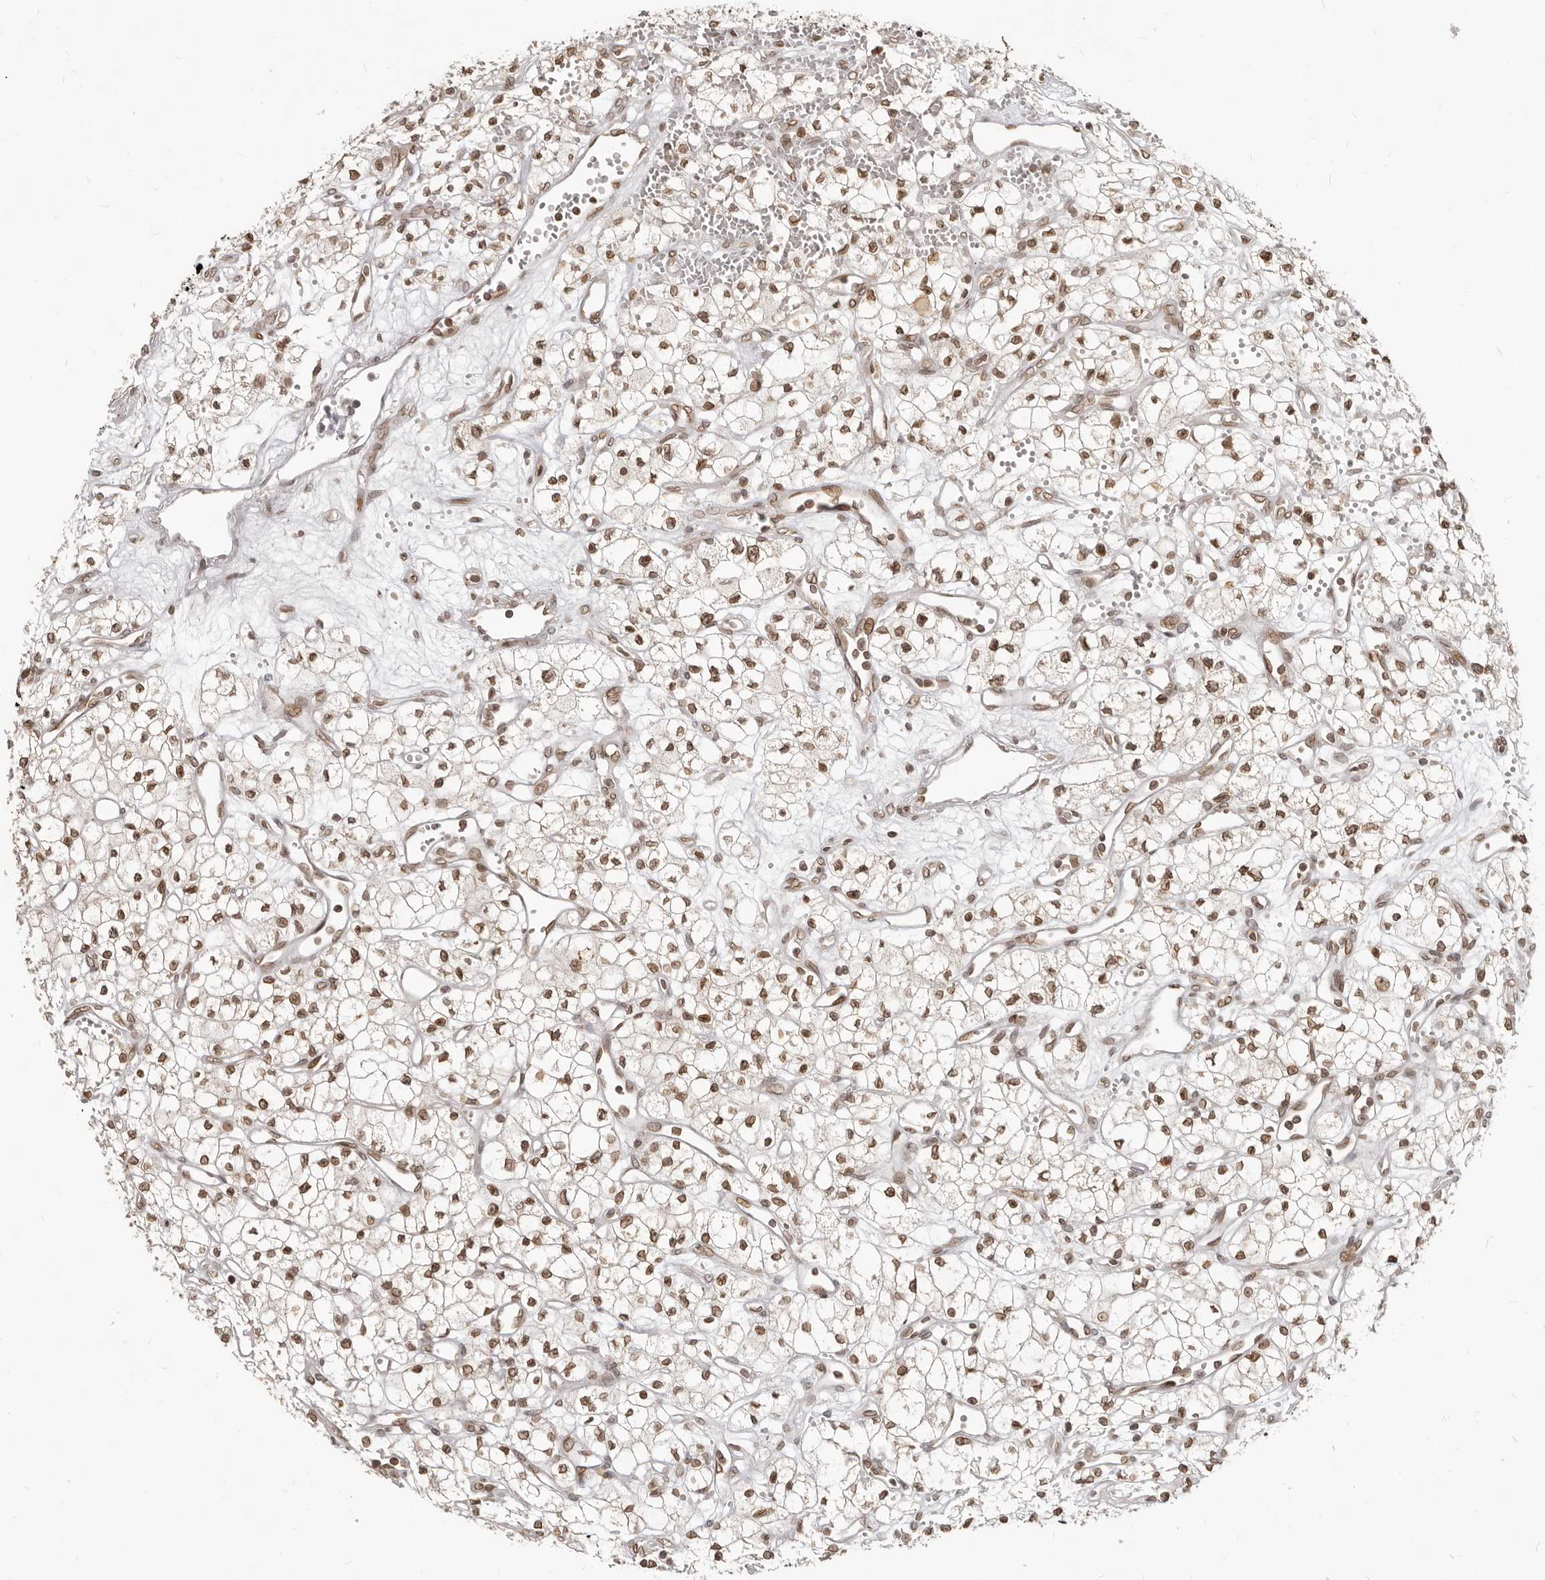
{"staining": {"intensity": "moderate", "quantity": ">75%", "location": "nuclear"}, "tissue": "renal cancer", "cell_type": "Tumor cells", "image_type": "cancer", "snomed": [{"axis": "morphology", "description": "Adenocarcinoma, NOS"}, {"axis": "topography", "description": "Kidney"}], "caption": "The immunohistochemical stain highlights moderate nuclear staining in tumor cells of renal cancer (adenocarcinoma) tissue.", "gene": "NUP153", "patient": {"sex": "male", "age": 59}}